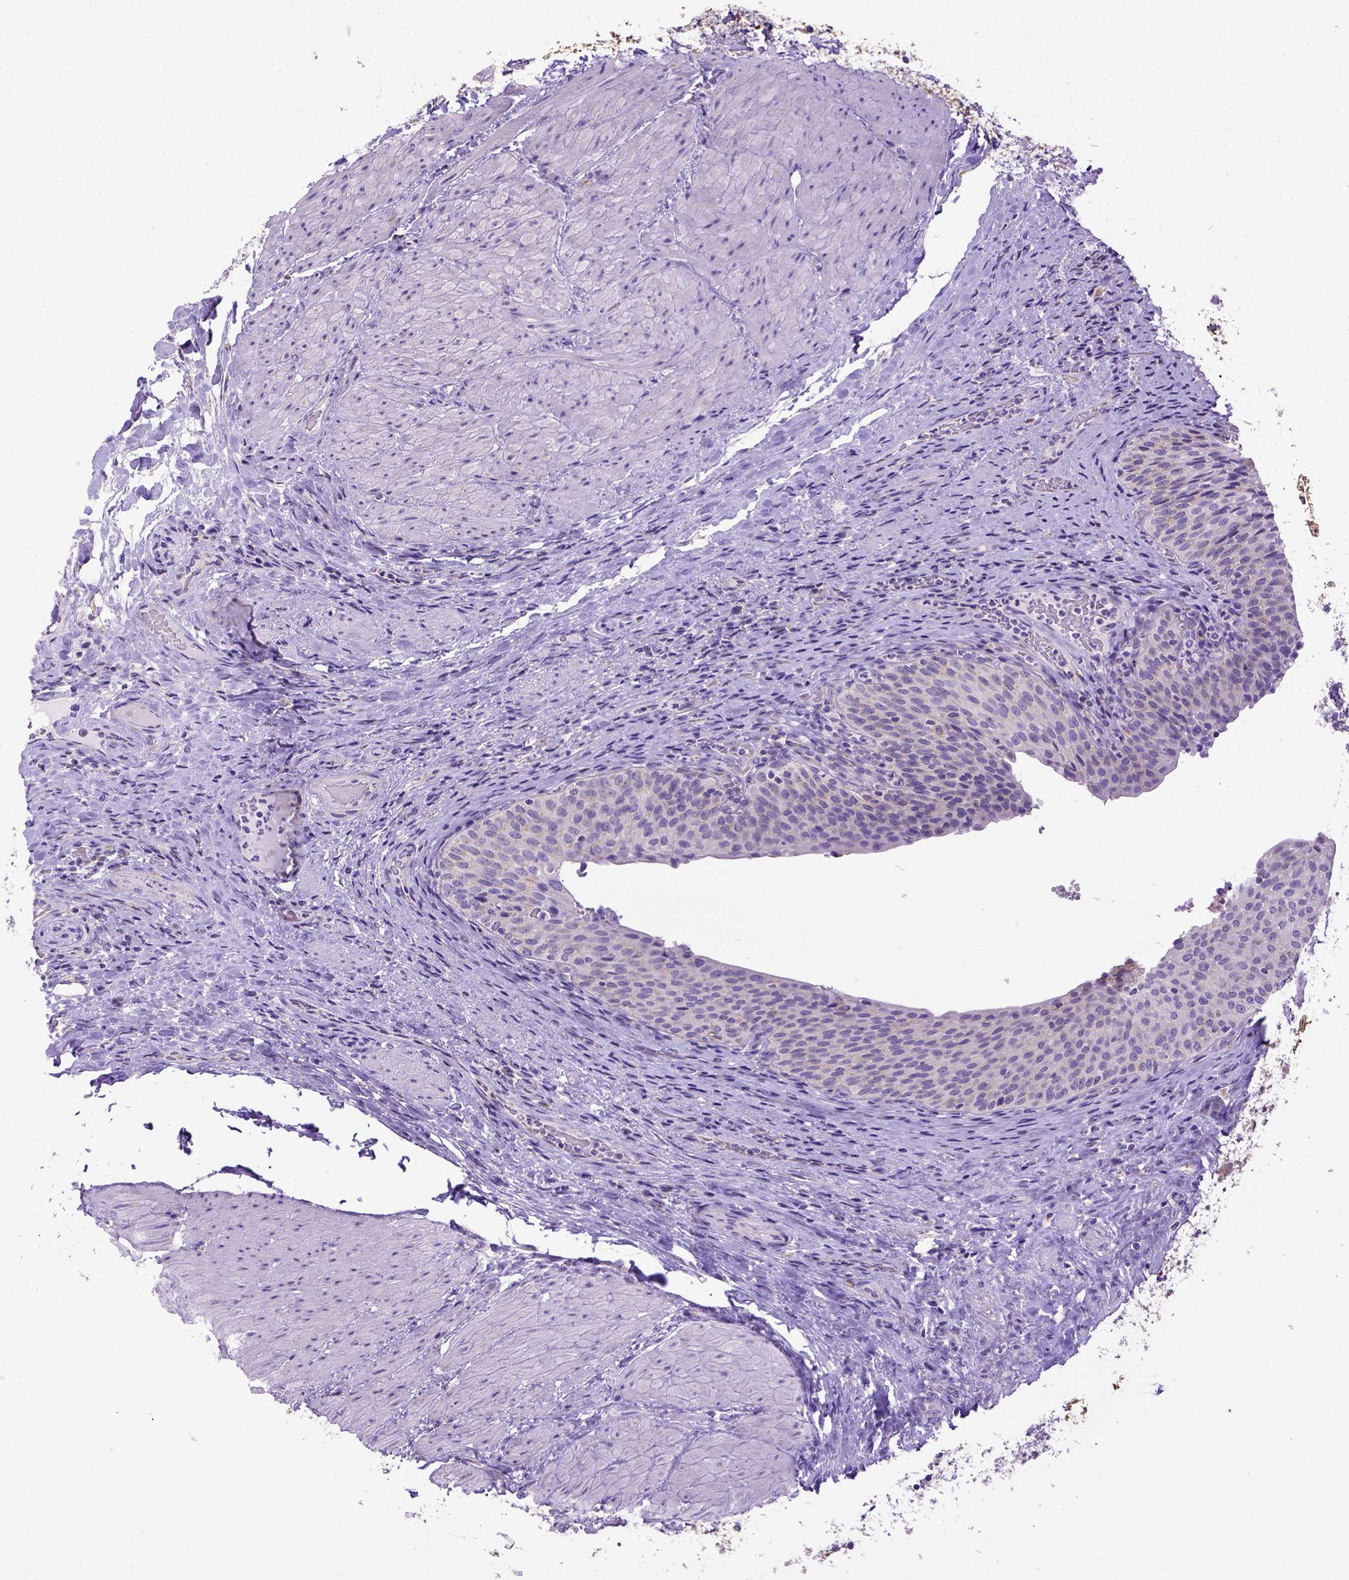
{"staining": {"intensity": "negative", "quantity": "none", "location": "none"}, "tissue": "urinary bladder", "cell_type": "Urothelial cells", "image_type": "normal", "snomed": [{"axis": "morphology", "description": "Normal tissue, NOS"}, {"axis": "topography", "description": "Urinary bladder"}, {"axis": "topography", "description": "Peripheral nerve tissue"}], "caption": "Urothelial cells show no significant protein positivity in unremarkable urinary bladder.", "gene": "SPEF1", "patient": {"sex": "male", "age": 66}}